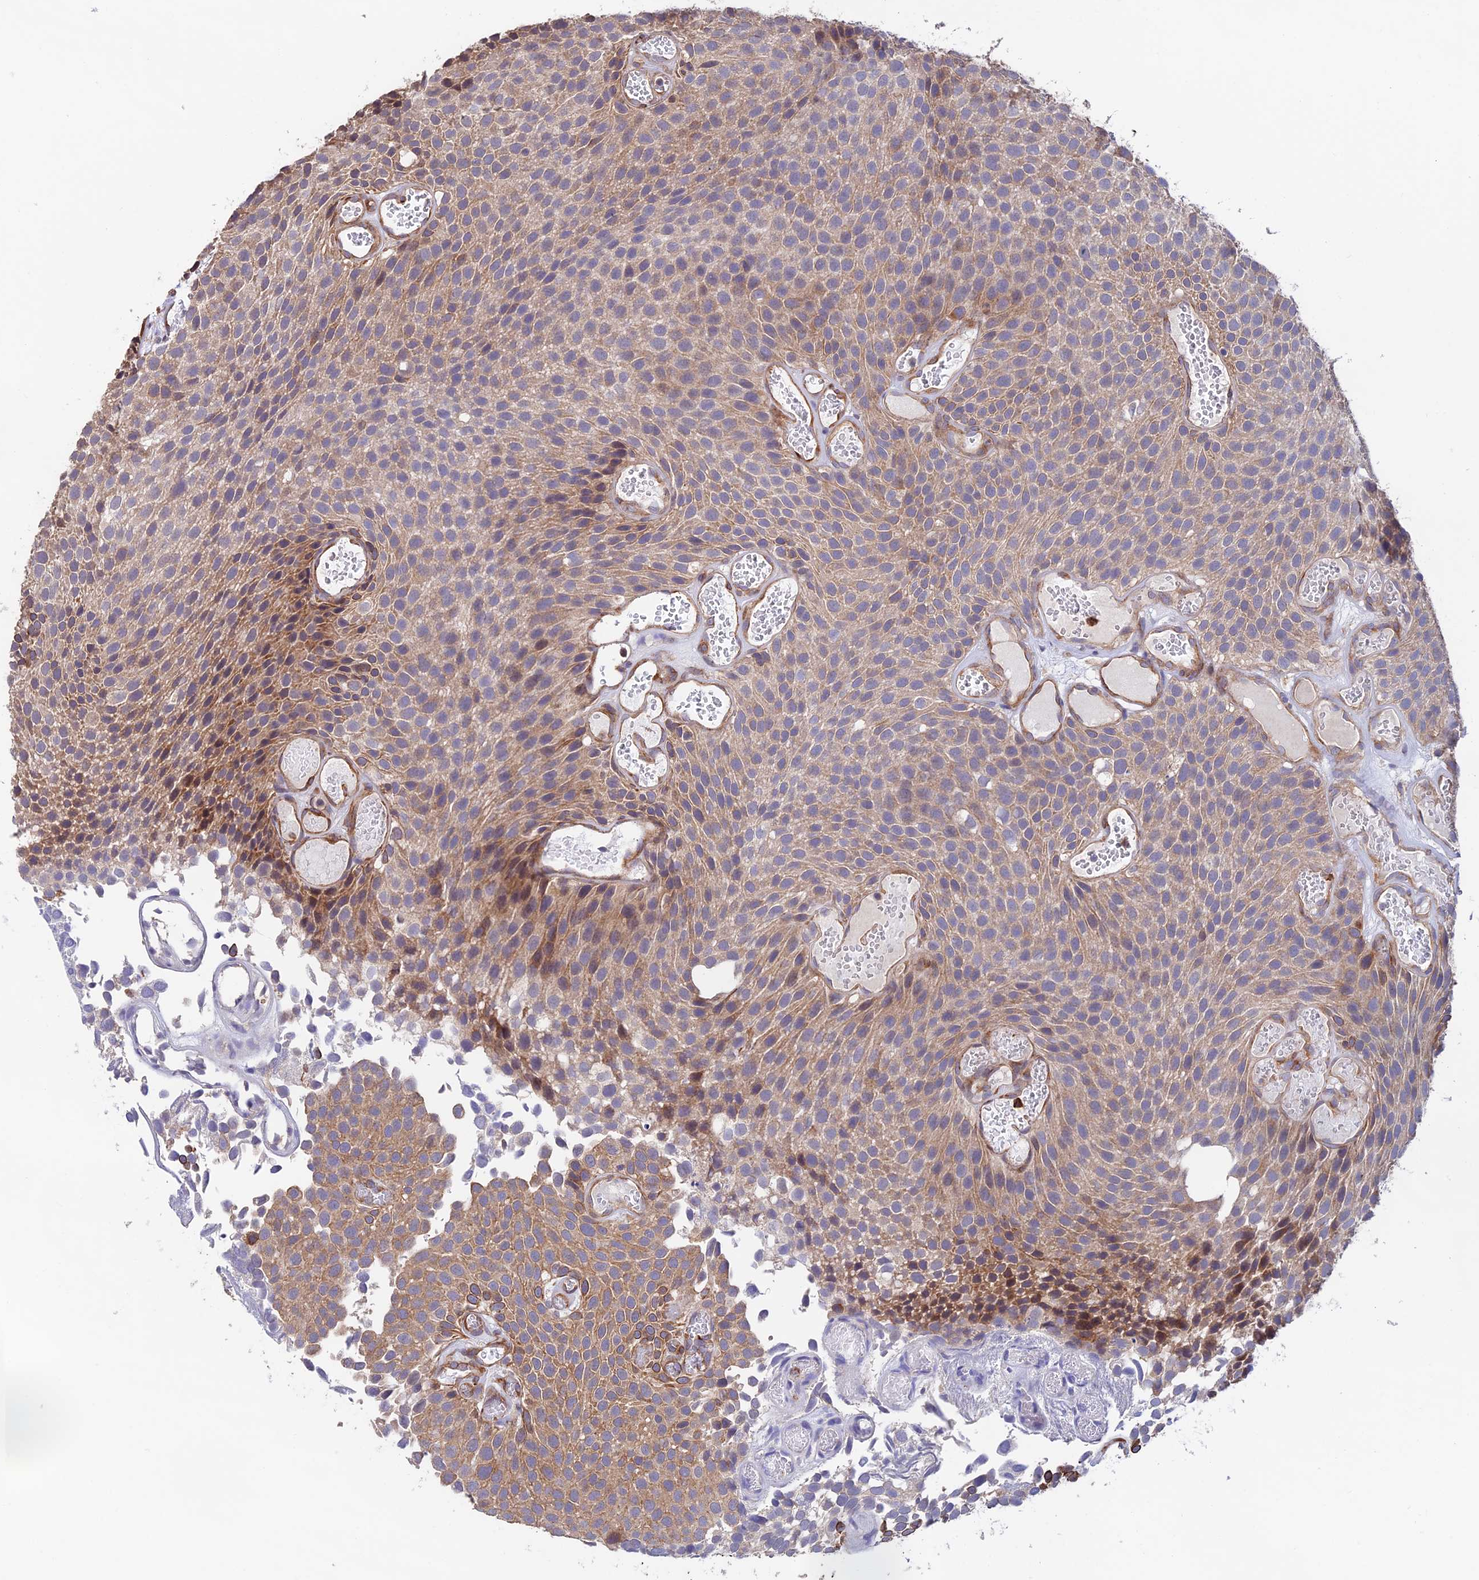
{"staining": {"intensity": "moderate", "quantity": "25%-75%", "location": "cytoplasmic/membranous"}, "tissue": "urothelial cancer", "cell_type": "Tumor cells", "image_type": "cancer", "snomed": [{"axis": "morphology", "description": "Urothelial carcinoma, Low grade"}, {"axis": "topography", "description": "Urinary bladder"}], "caption": "Immunohistochemistry photomicrograph of human urothelial cancer stained for a protein (brown), which demonstrates medium levels of moderate cytoplasmic/membranous staining in approximately 25%-75% of tumor cells.", "gene": "EMC3", "patient": {"sex": "male", "age": 89}}